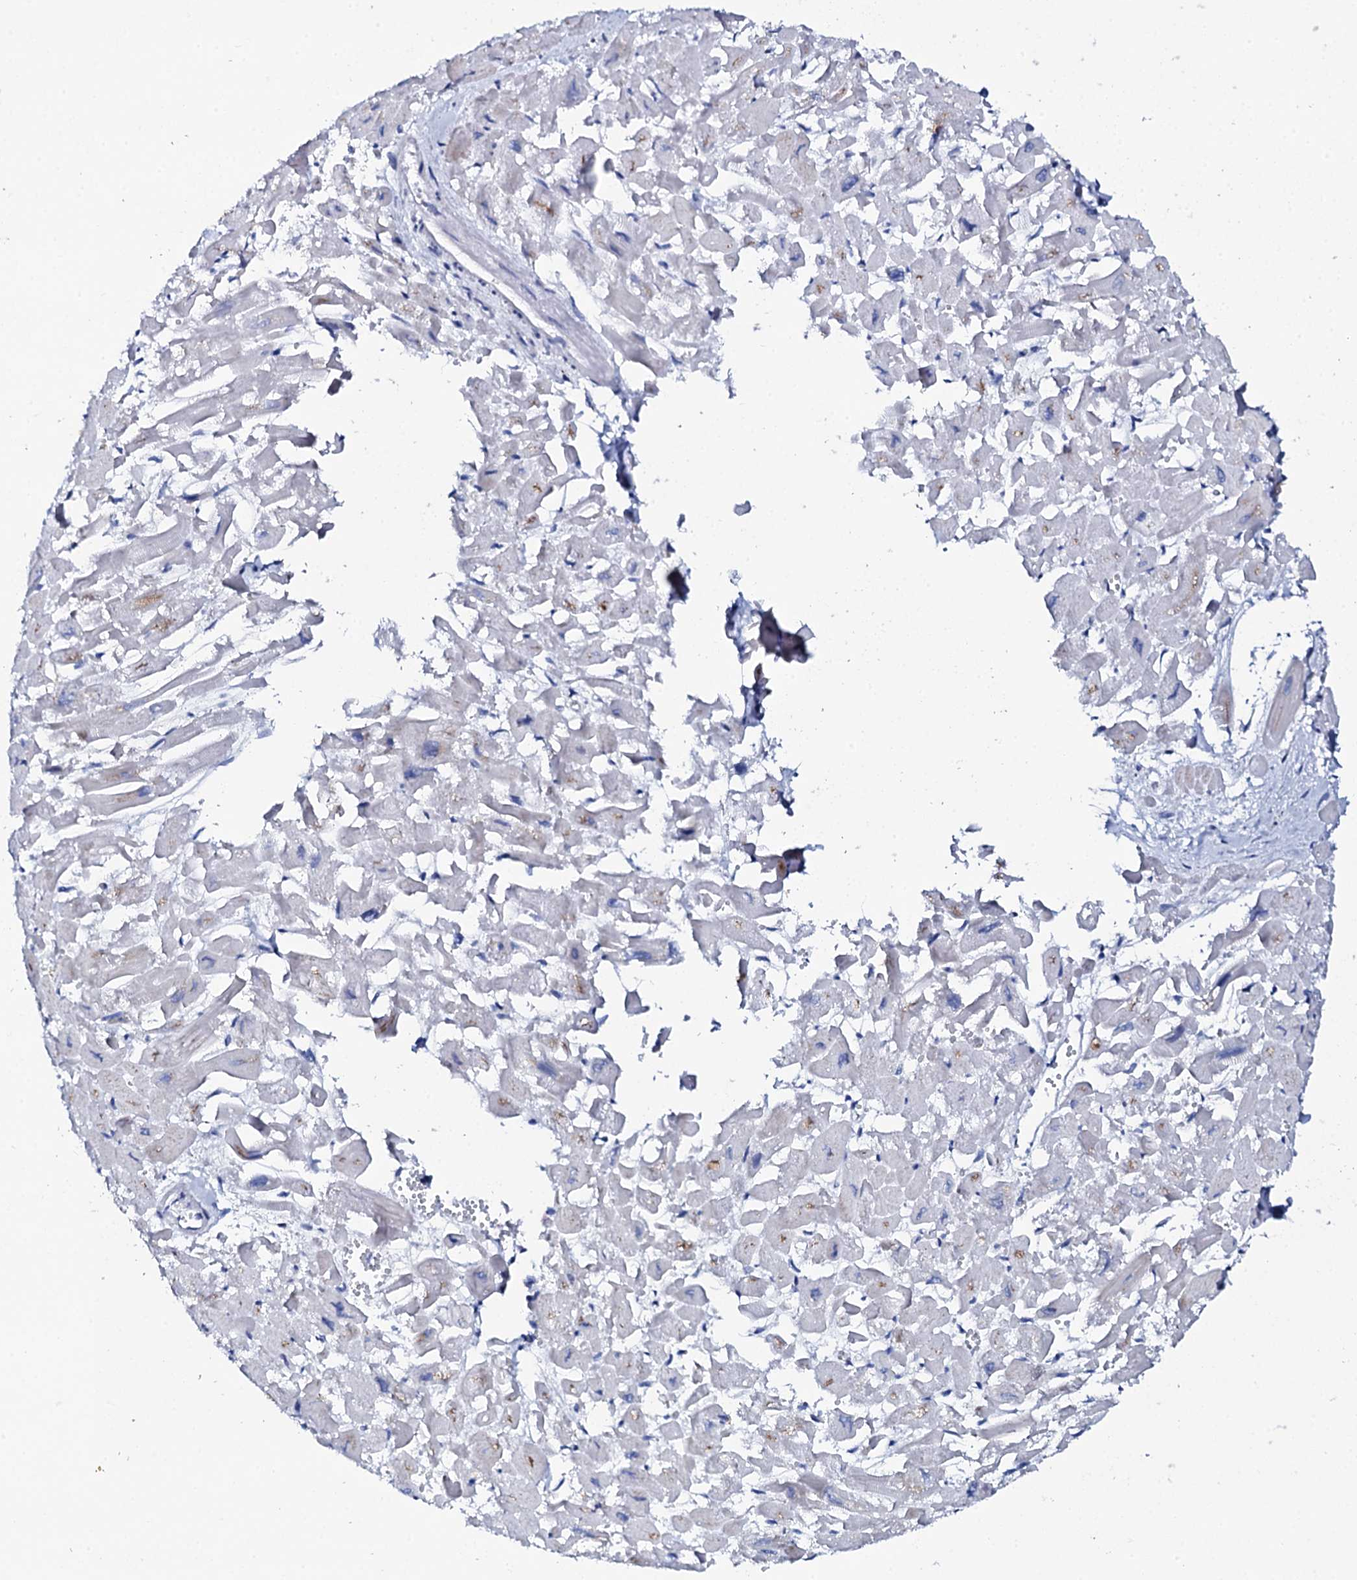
{"staining": {"intensity": "weak", "quantity": "<25%", "location": "cytoplasmic/membranous"}, "tissue": "heart muscle", "cell_type": "Cardiomyocytes", "image_type": "normal", "snomed": [{"axis": "morphology", "description": "Normal tissue, NOS"}, {"axis": "topography", "description": "Heart"}], "caption": "This photomicrograph is of unremarkable heart muscle stained with immunohistochemistry to label a protein in brown with the nuclei are counter-stained blue. There is no expression in cardiomyocytes.", "gene": "NUDT13", "patient": {"sex": "male", "age": 54}}